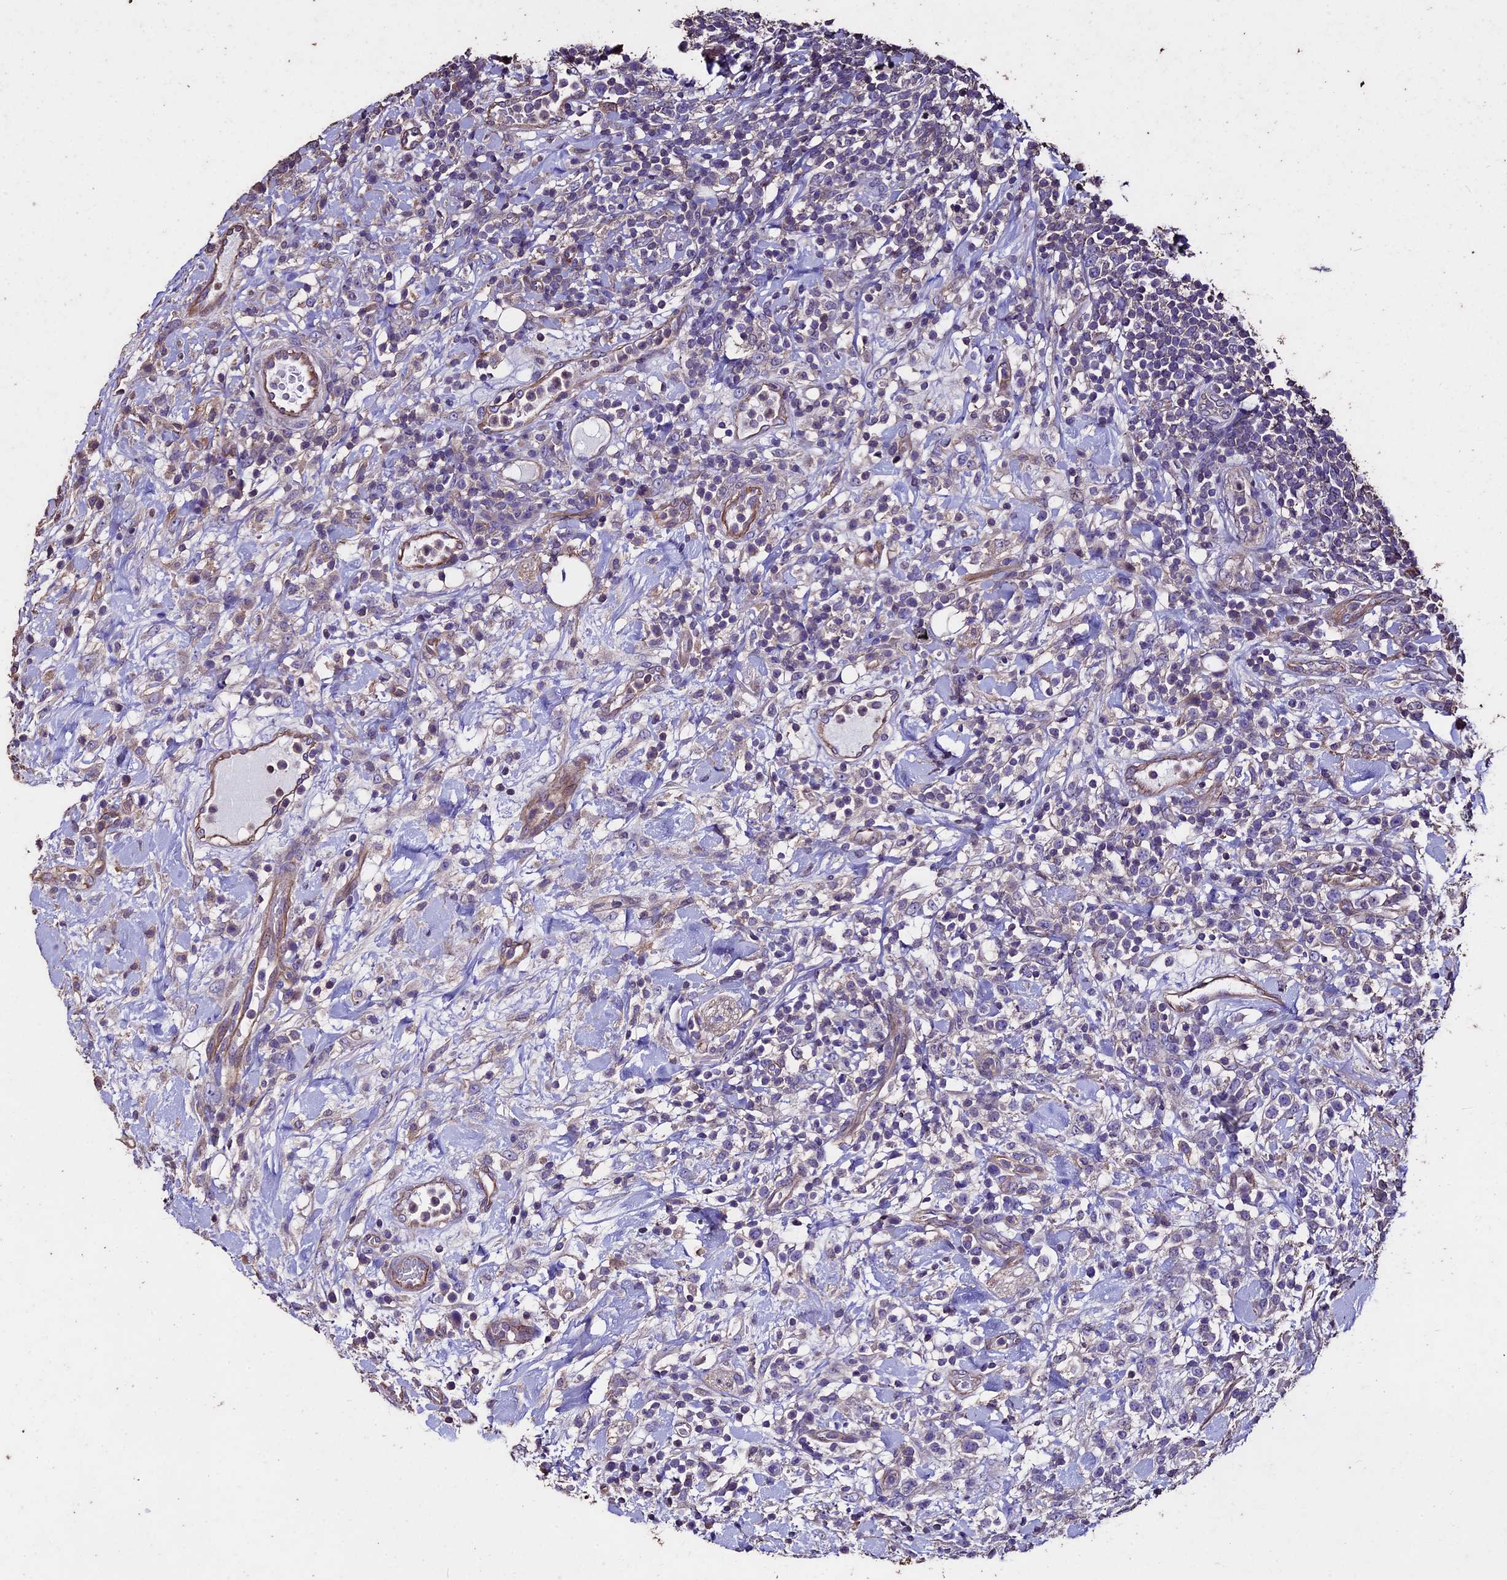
{"staining": {"intensity": "negative", "quantity": "none", "location": "none"}, "tissue": "lymphoma", "cell_type": "Tumor cells", "image_type": "cancer", "snomed": [{"axis": "morphology", "description": "Malignant lymphoma, non-Hodgkin's type, High grade"}, {"axis": "topography", "description": "Colon"}], "caption": "Immunohistochemistry of human high-grade malignant lymphoma, non-Hodgkin's type reveals no positivity in tumor cells.", "gene": "USB1", "patient": {"sex": "female", "age": 53}}